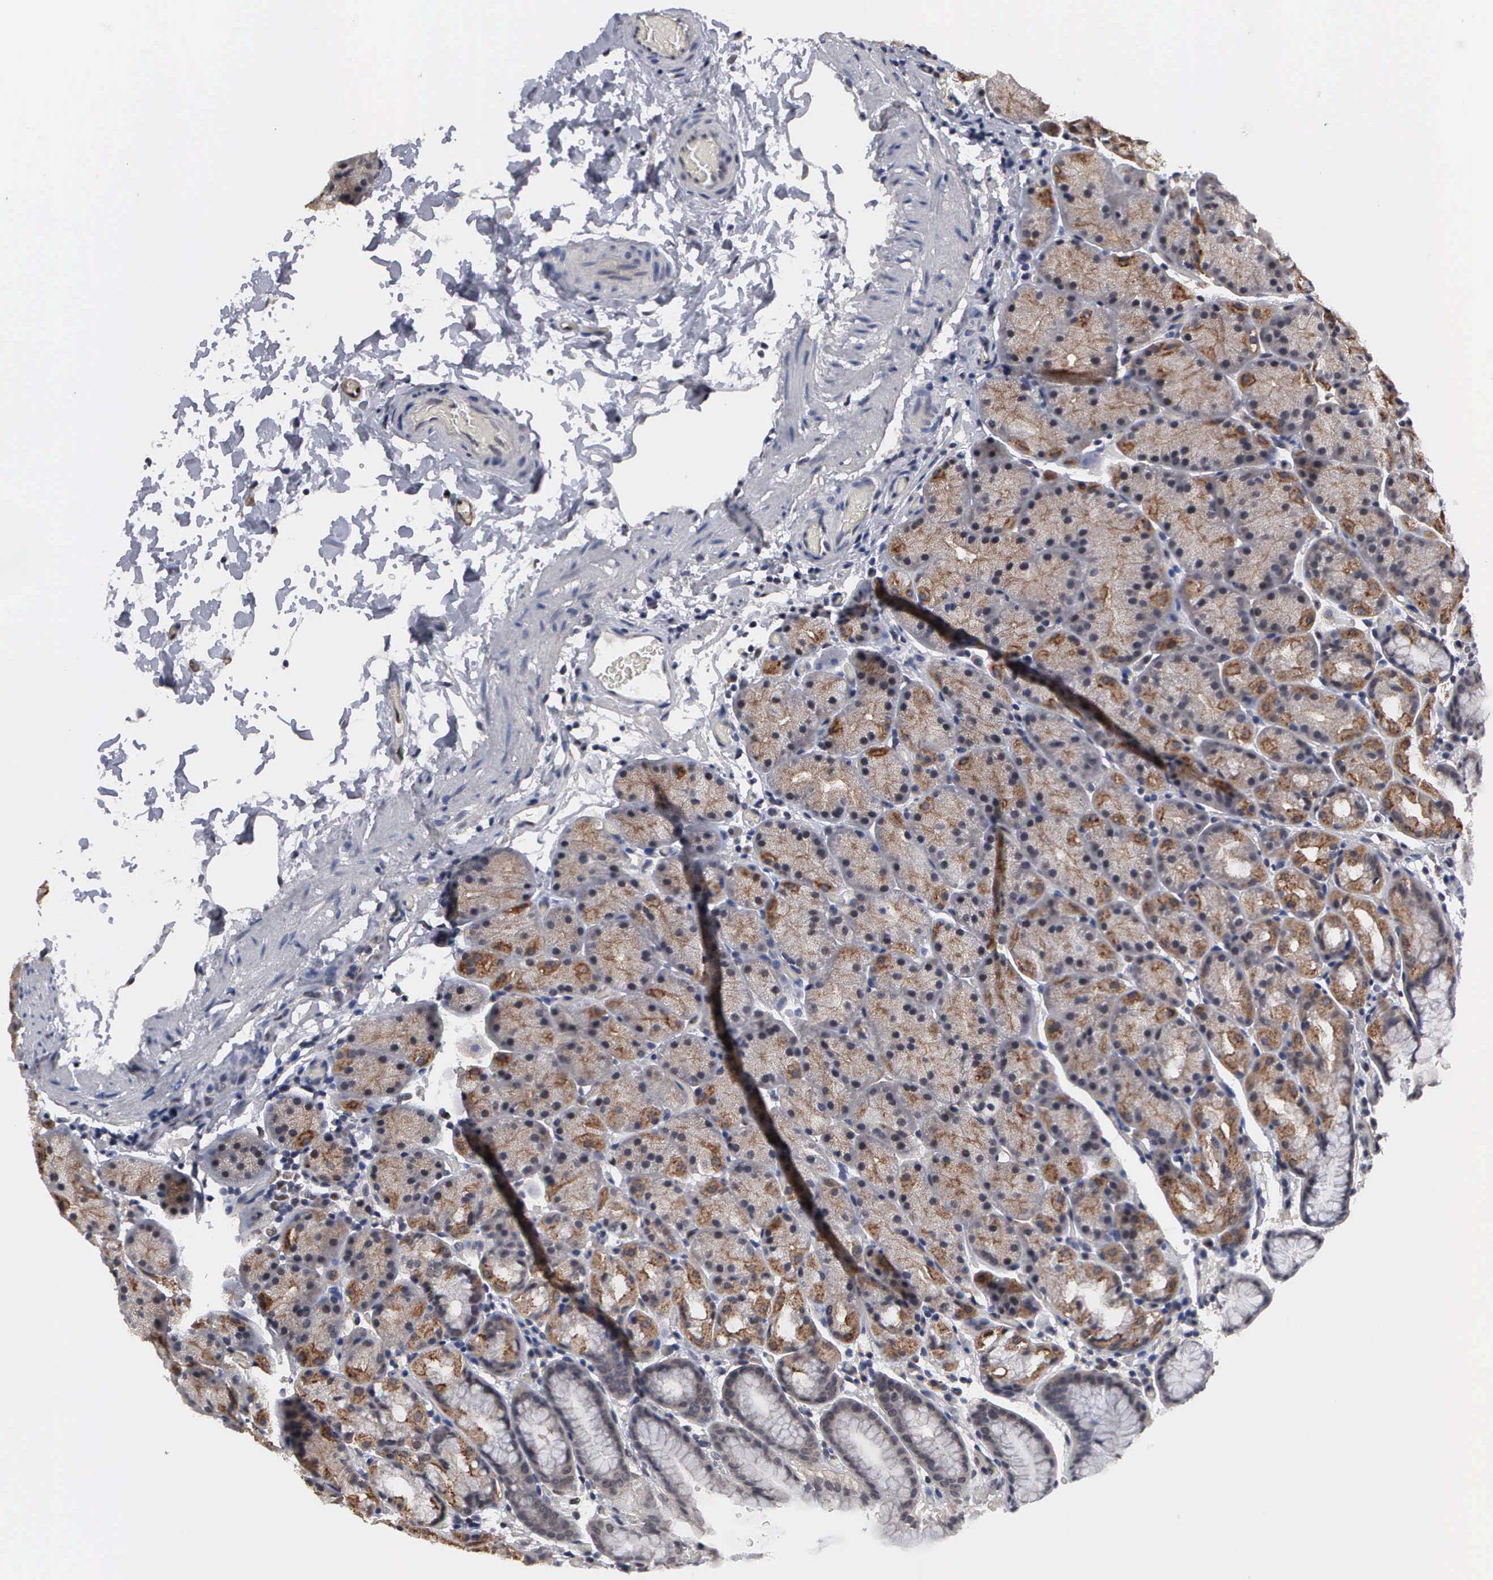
{"staining": {"intensity": "moderate", "quantity": "25%-75%", "location": "cytoplasmic/membranous"}, "tissue": "stomach", "cell_type": "Glandular cells", "image_type": "normal", "snomed": [{"axis": "morphology", "description": "Normal tissue, NOS"}, {"axis": "topography", "description": "Stomach, upper"}], "caption": "Immunohistochemistry histopathology image of normal human stomach stained for a protein (brown), which demonstrates medium levels of moderate cytoplasmic/membranous positivity in approximately 25%-75% of glandular cells.", "gene": "ZBTB33", "patient": {"sex": "male", "age": 47}}